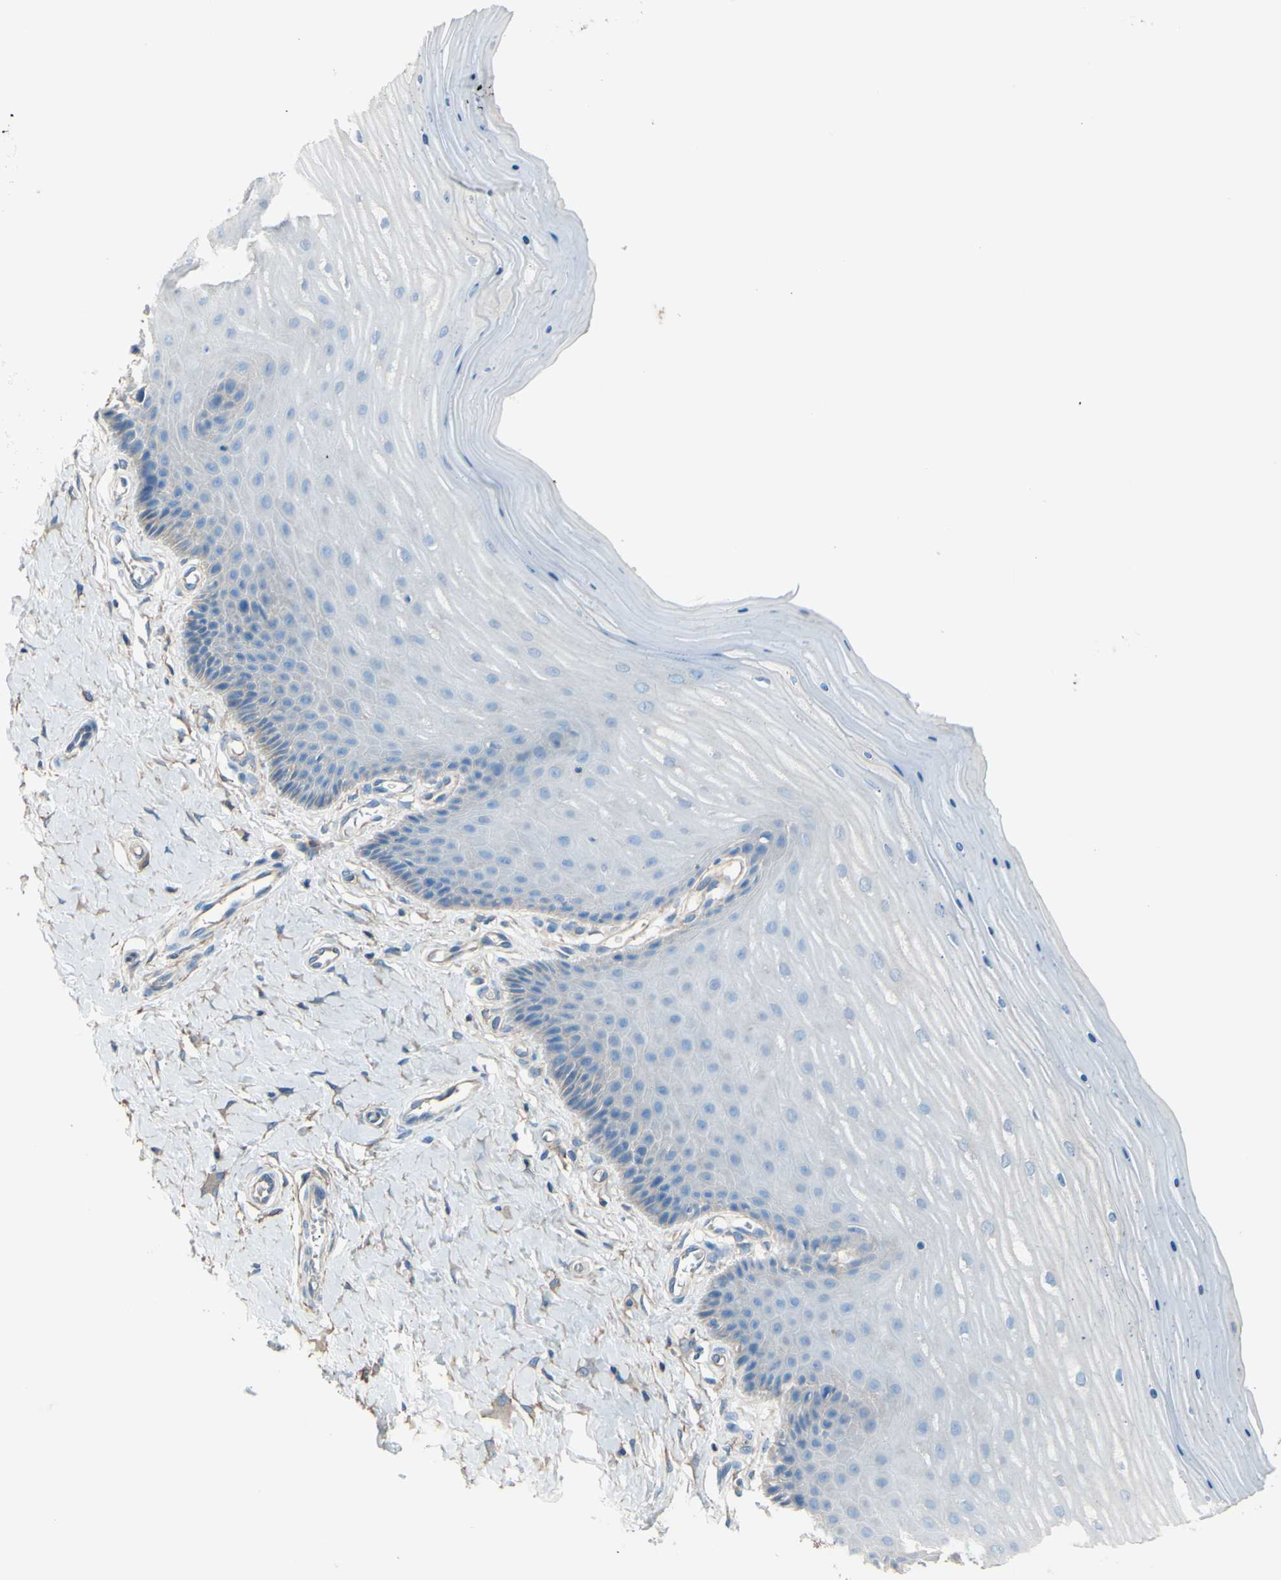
{"staining": {"intensity": "weak", "quantity": "<25%", "location": "cytoplasmic/membranous"}, "tissue": "cervix", "cell_type": "Glandular cells", "image_type": "normal", "snomed": [{"axis": "morphology", "description": "Normal tissue, NOS"}, {"axis": "topography", "description": "Cervix"}], "caption": "There is no significant expression in glandular cells of cervix. The staining was performed using DAB (3,3'-diaminobenzidine) to visualize the protein expression in brown, while the nuclei were stained in blue with hematoxylin (Magnification: 20x).", "gene": "ADD1", "patient": {"sex": "female", "age": 55}}